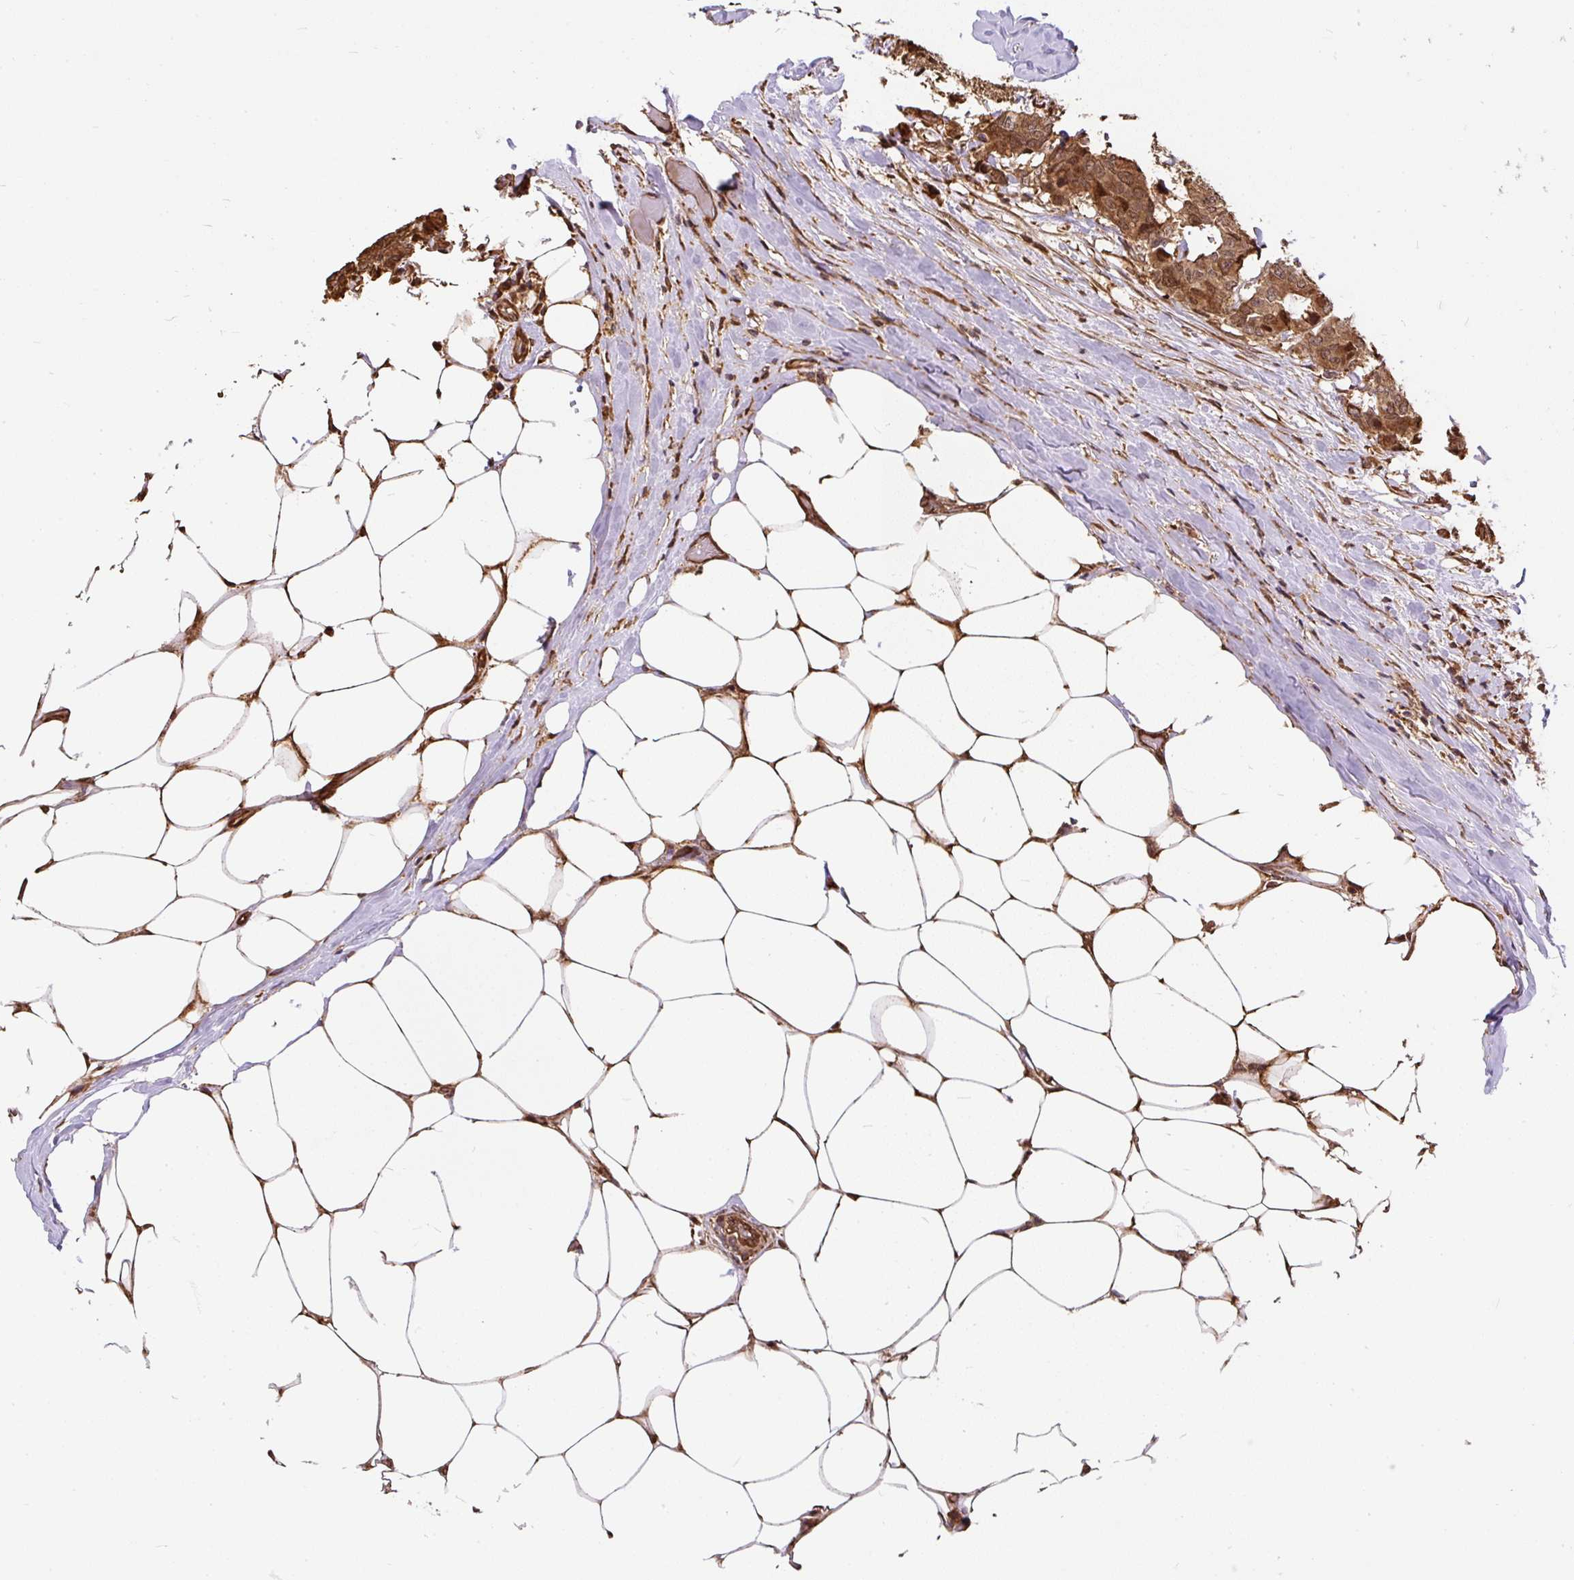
{"staining": {"intensity": "moderate", "quantity": ">75%", "location": "cytoplasmic/membranous,nuclear"}, "tissue": "breast cancer", "cell_type": "Tumor cells", "image_type": "cancer", "snomed": [{"axis": "morphology", "description": "Duct carcinoma"}, {"axis": "topography", "description": "Breast"}], "caption": "Human breast cancer stained with a protein marker shows moderate staining in tumor cells.", "gene": "PUS7L", "patient": {"sex": "female", "age": 75}}